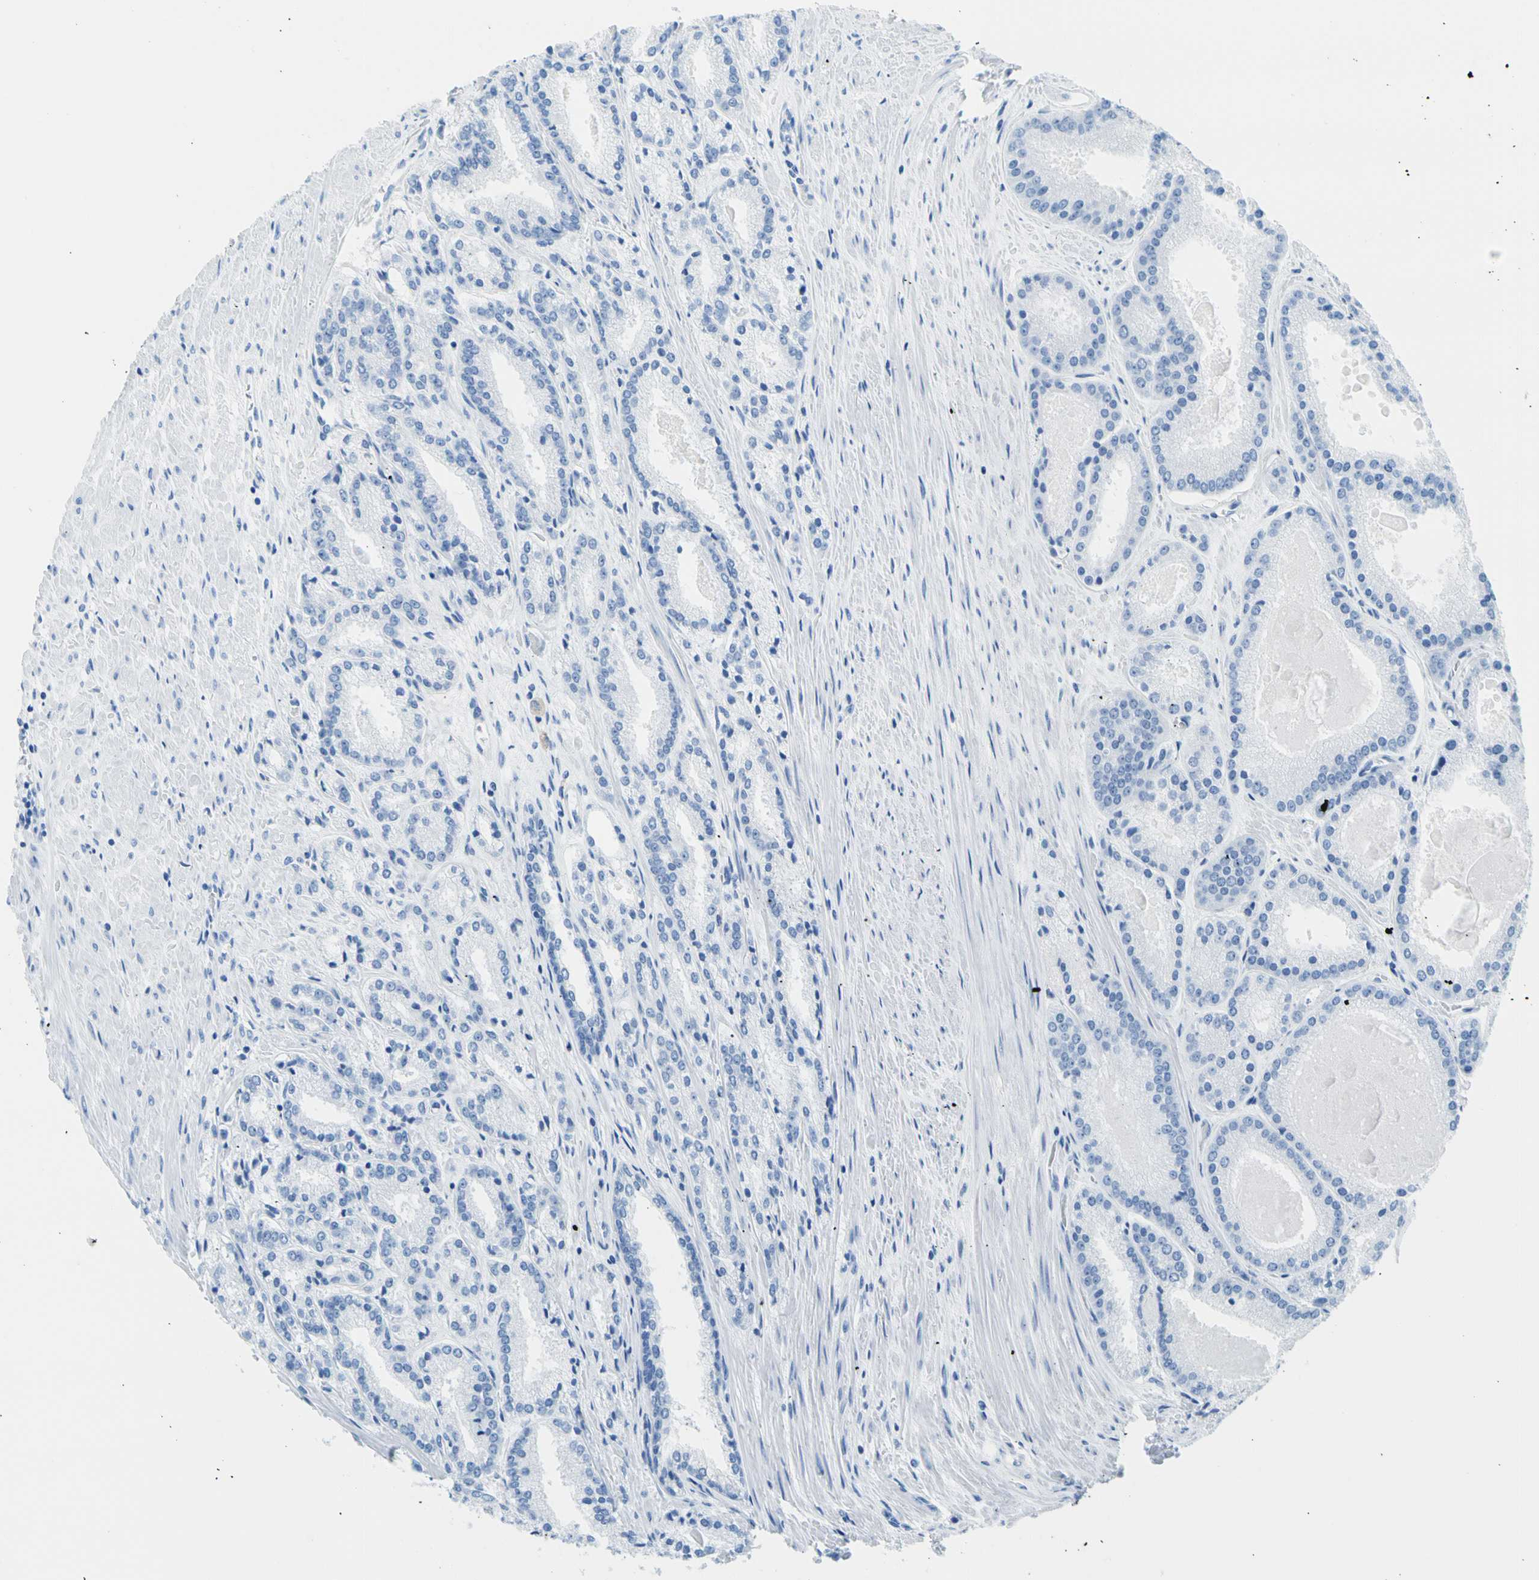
{"staining": {"intensity": "negative", "quantity": "none", "location": "none"}, "tissue": "prostate cancer", "cell_type": "Tumor cells", "image_type": "cancer", "snomed": [{"axis": "morphology", "description": "Adenocarcinoma, Low grade"}, {"axis": "topography", "description": "Prostate"}], "caption": "A histopathology image of adenocarcinoma (low-grade) (prostate) stained for a protein reveals no brown staining in tumor cells.", "gene": "CEL", "patient": {"sex": "male", "age": 59}}